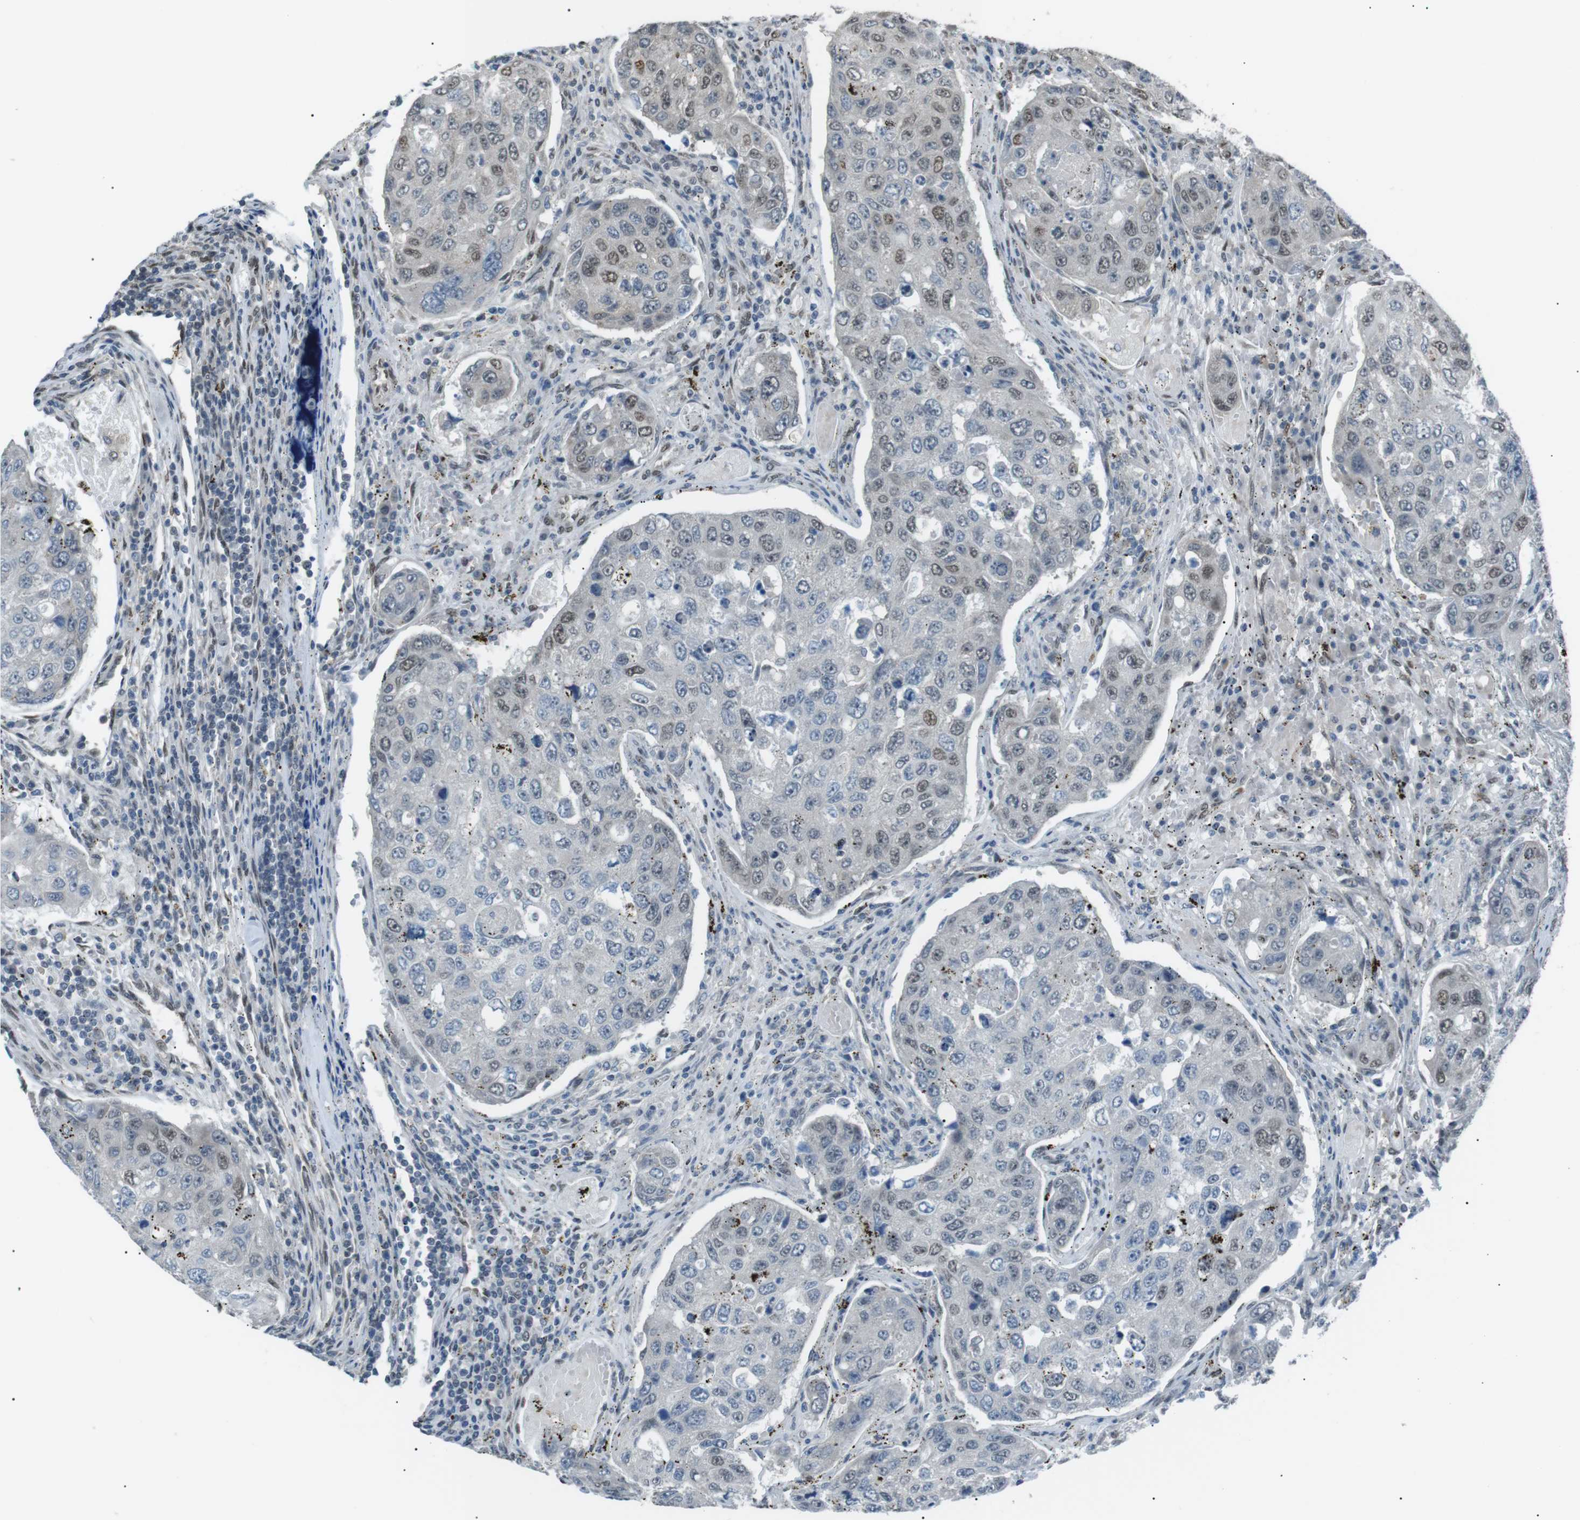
{"staining": {"intensity": "moderate", "quantity": "<25%", "location": "cytoplasmic/membranous,nuclear"}, "tissue": "urothelial cancer", "cell_type": "Tumor cells", "image_type": "cancer", "snomed": [{"axis": "morphology", "description": "Urothelial carcinoma, High grade"}, {"axis": "topography", "description": "Lymph node"}, {"axis": "topography", "description": "Urinary bladder"}], "caption": "Tumor cells display low levels of moderate cytoplasmic/membranous and nuclear positivity in about <25% of cells in human urothelial cancer. The staining was performed using DAB, with brown indicating positive protein expression. Nuclei are stained blue with hematoxylin.", "gene": "SRPK2", "patient": {"sex": "male", "age": 51}}